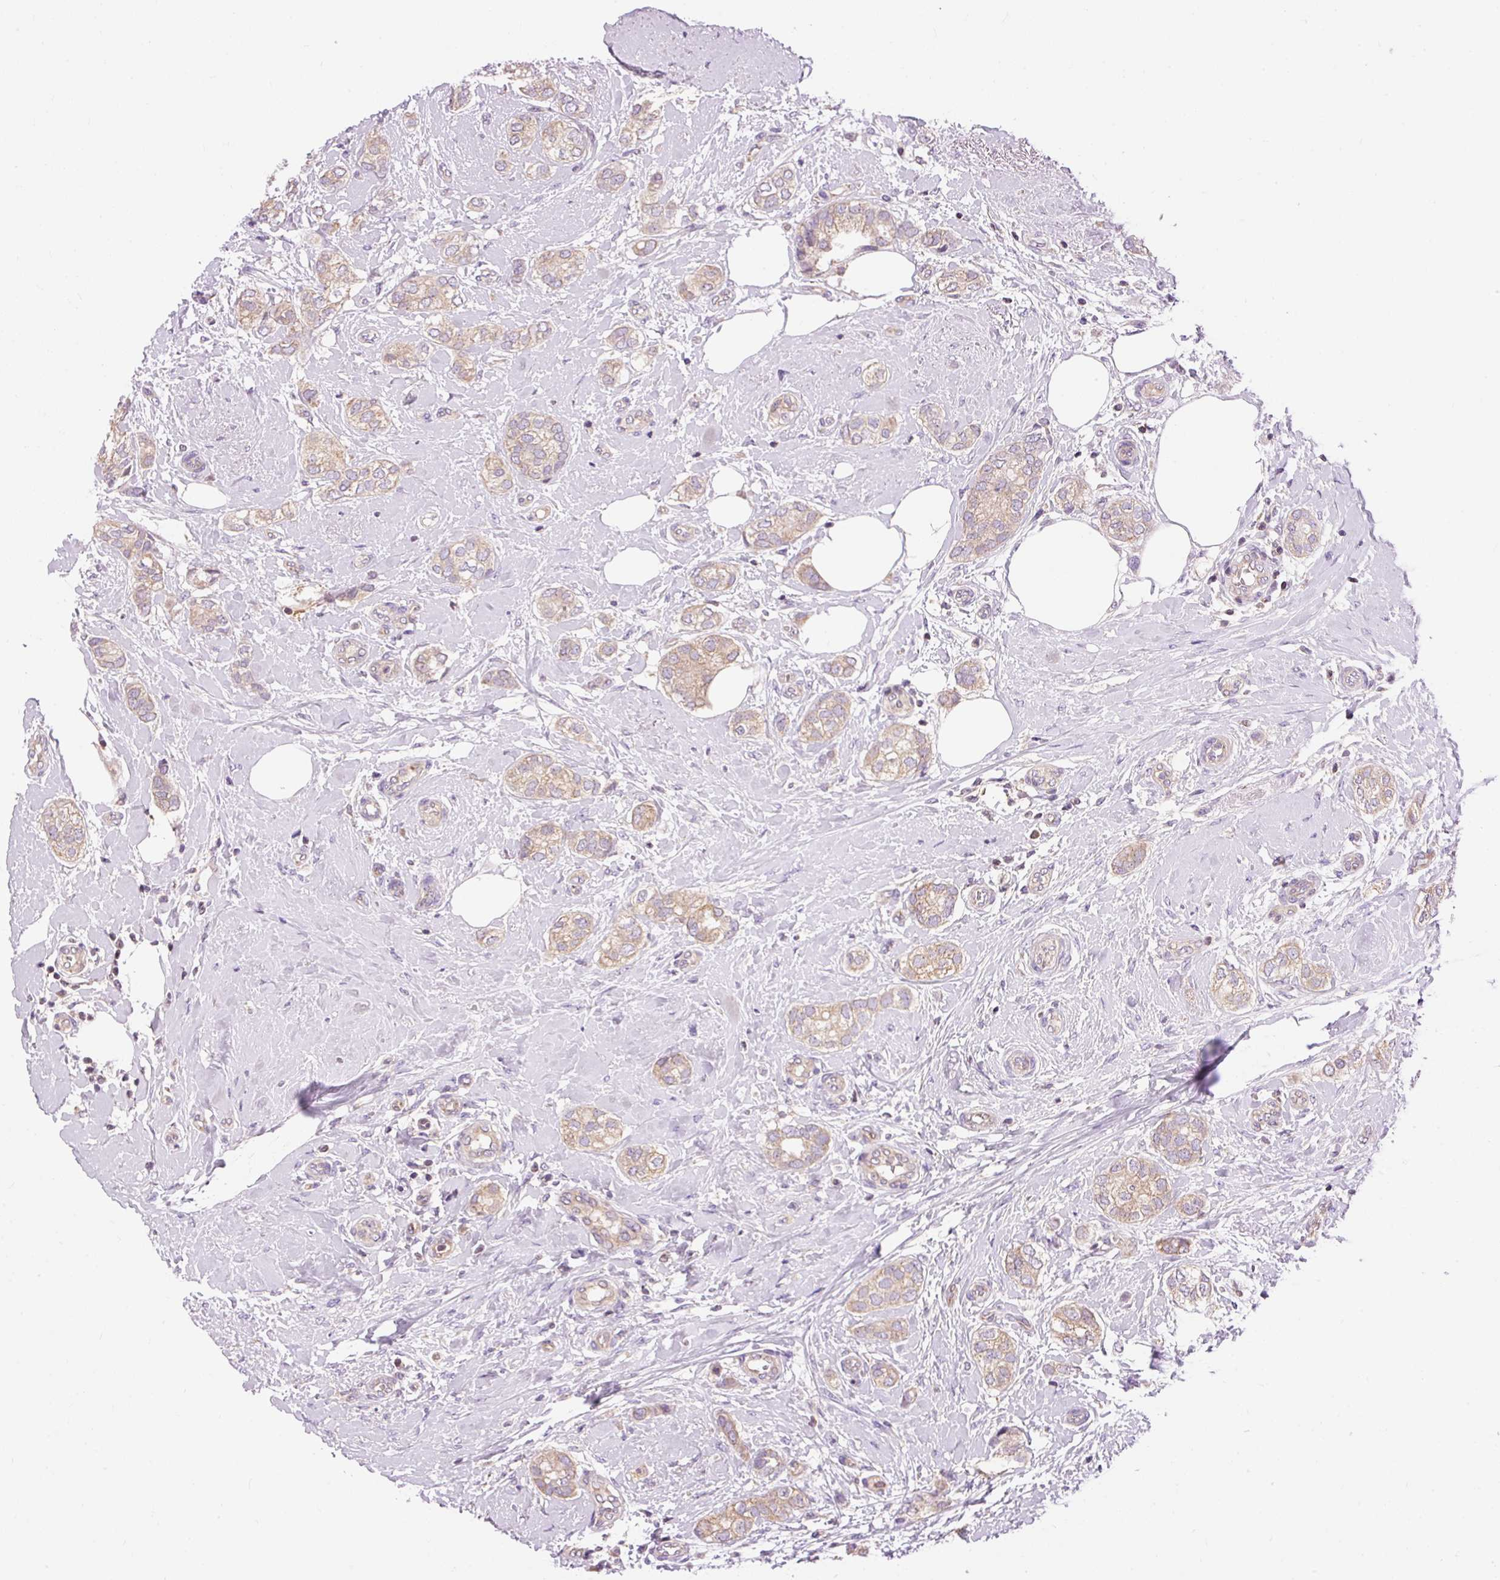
{"staining": {"intensity": "weak", "quantity": ">75%", "location": "cytoplasmic/membranous"}, "tissue": "breast cancer", "cell_type": "Tumor cells", "image_type": "cancer", "snomed": [{"axis": "morphology", "description": "Duct carcinoma"}, {"axis": "topography", "description": "Breast"}], "caption": "Weak cytoplasmic/membranous positivity for a protein is appreciated in about >75% of tumor cells of breast cancer using immunohistochemistry (IHC).", "gene": "IMMT", "patient": {"sex": "female", "age": 73}}